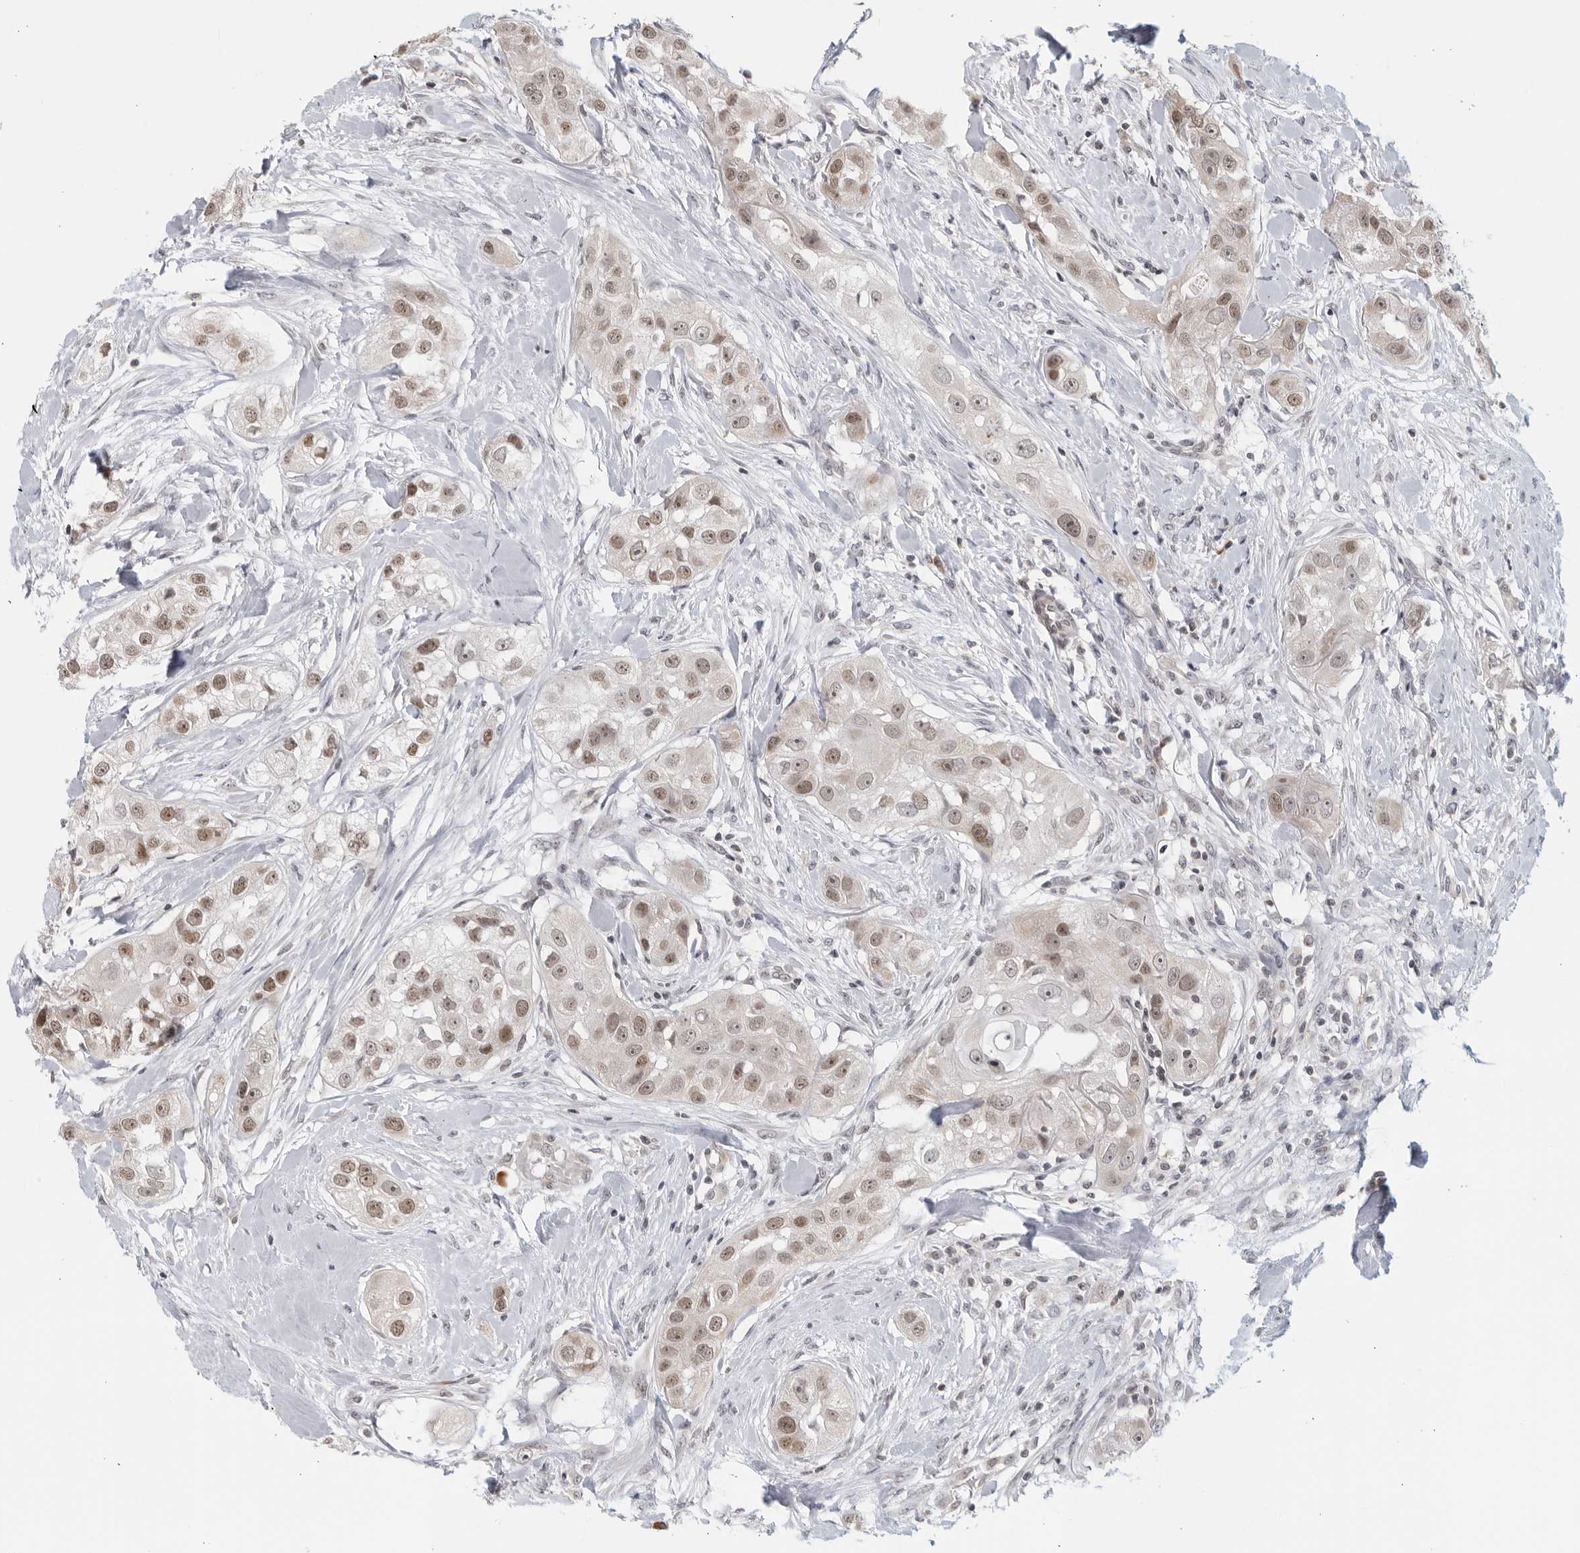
{"staining": {"intensity": "moderate", "quantity": ">75%", "location": "cytoplasmic/membranous,nuclear"}, "tissue": "head and neck cancer", "cell_type": "Tumor cells", "image_type": "cancer", "snomed": [{"axis": "morphology", "description": "Normal tissue, NOS"}, {"axis": "morphology", "description": "Squamous cell carcinoma, NOS"}, {"axis": "topography", "description": "Skeletal muscle"}, {"axis": "topography", "description": "Head-Neck"}], "caption": "Head and neck squamous cell carcinoma stained with a brown dye reveals moderate cytoplasmic/membranous and nuclear positive staining in approximately >75% of tumor cells.", "gene": "RAB11FIP3", "patient": {"sex": "male", "age": 51}}